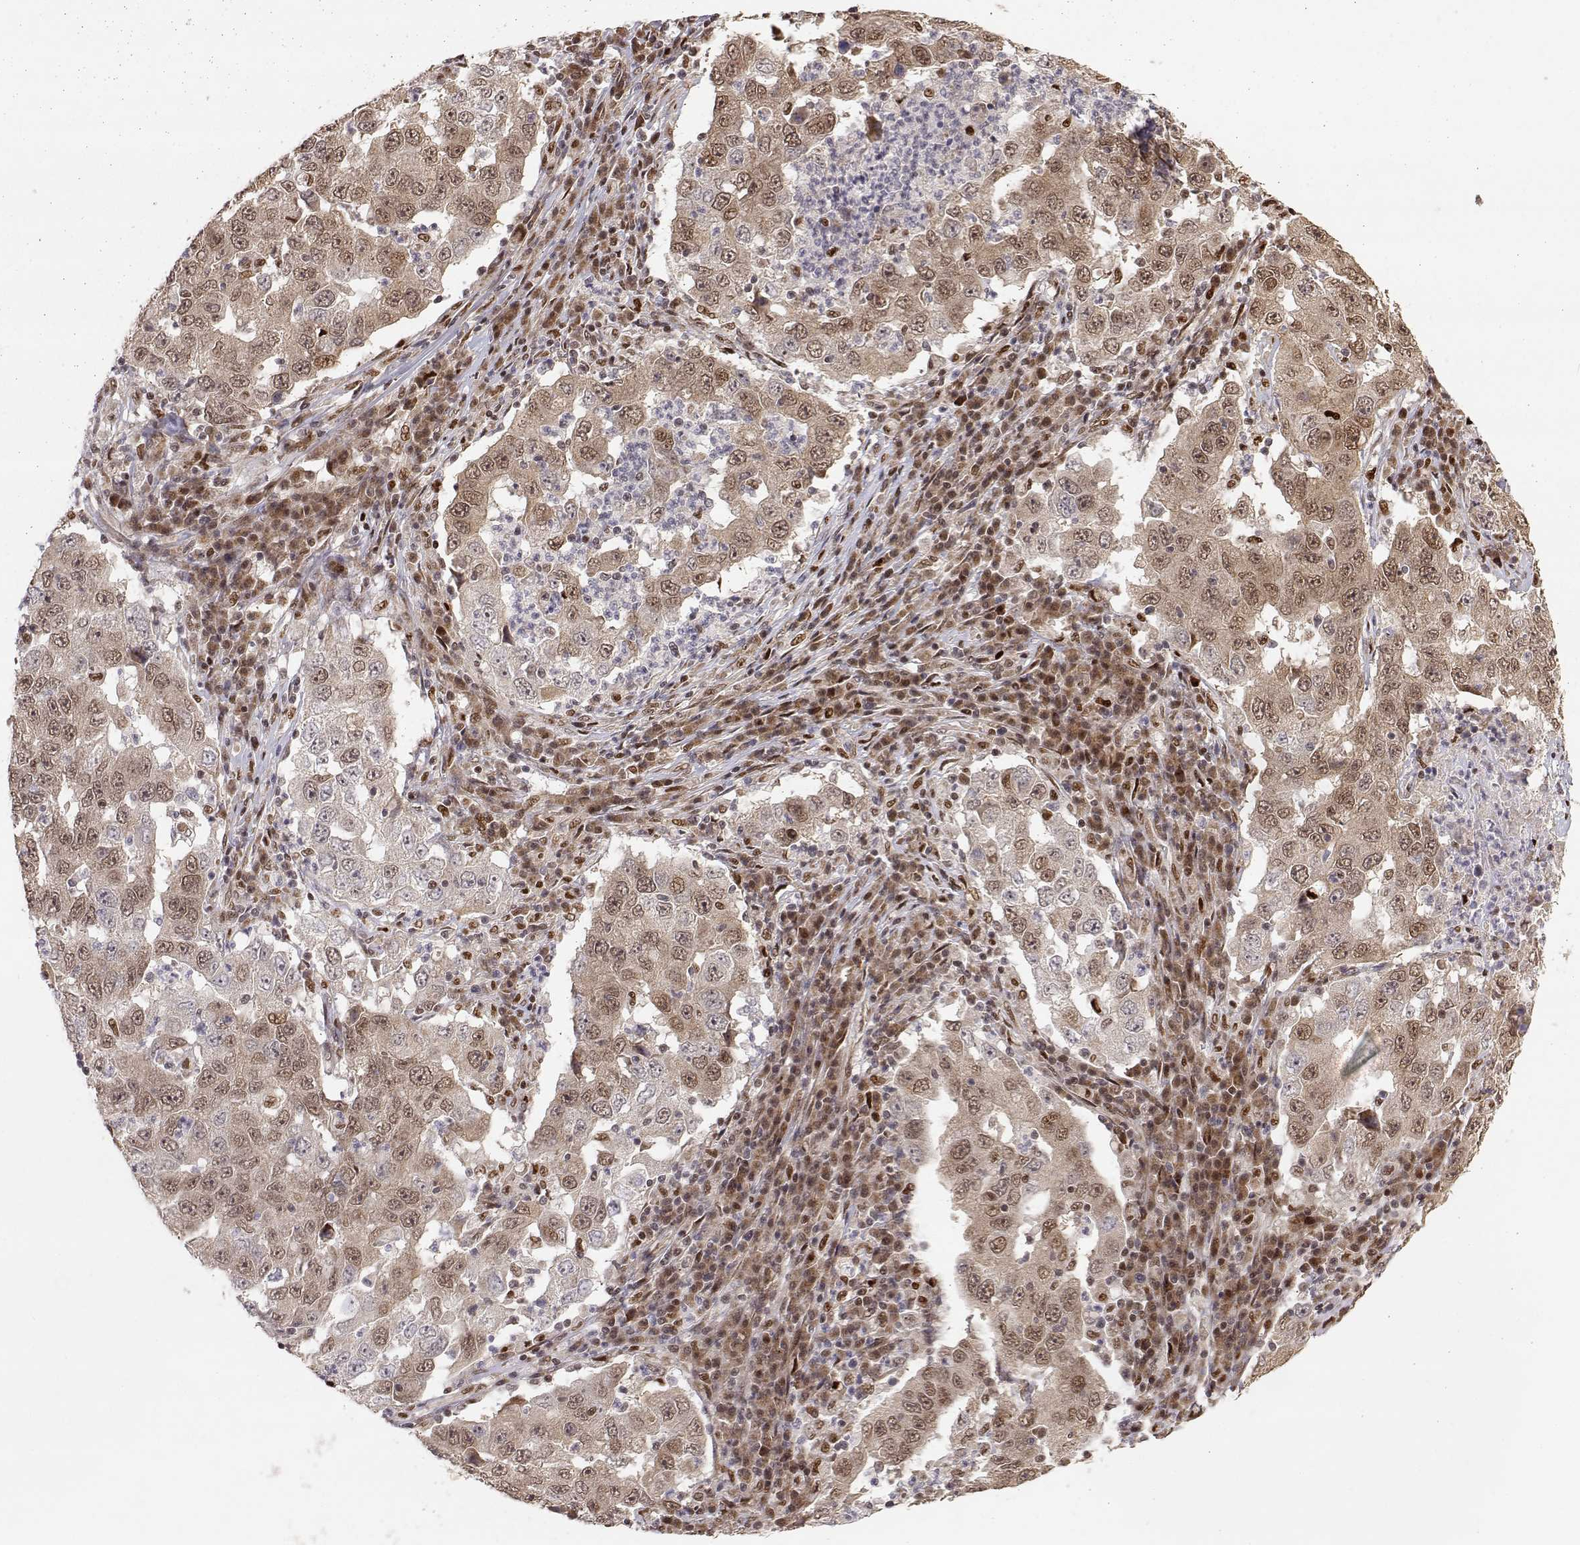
{"staining": {"intensity": "weak", "quantity": "25%-75%", "location": "cytoplasmic/membranous,nuclear"}, "tissue": "lung cancer", "cell_type": "Tumor cells", "image_type": "cancer", "snomed": [{"axis": "morphology", "description": "Adenocarcinoma, NOS"}, {"axis": "topography", "description": "Lung"}], "caption": "Brown immunohistochemical staining in adenocarcinoma (lung) displays weak cytoplasmic/membranous and nuclear staining in approximately 25%-75% of tumor cells.", "gene": "BRCA1", "patient": {"sex": "male", "age": 73}}